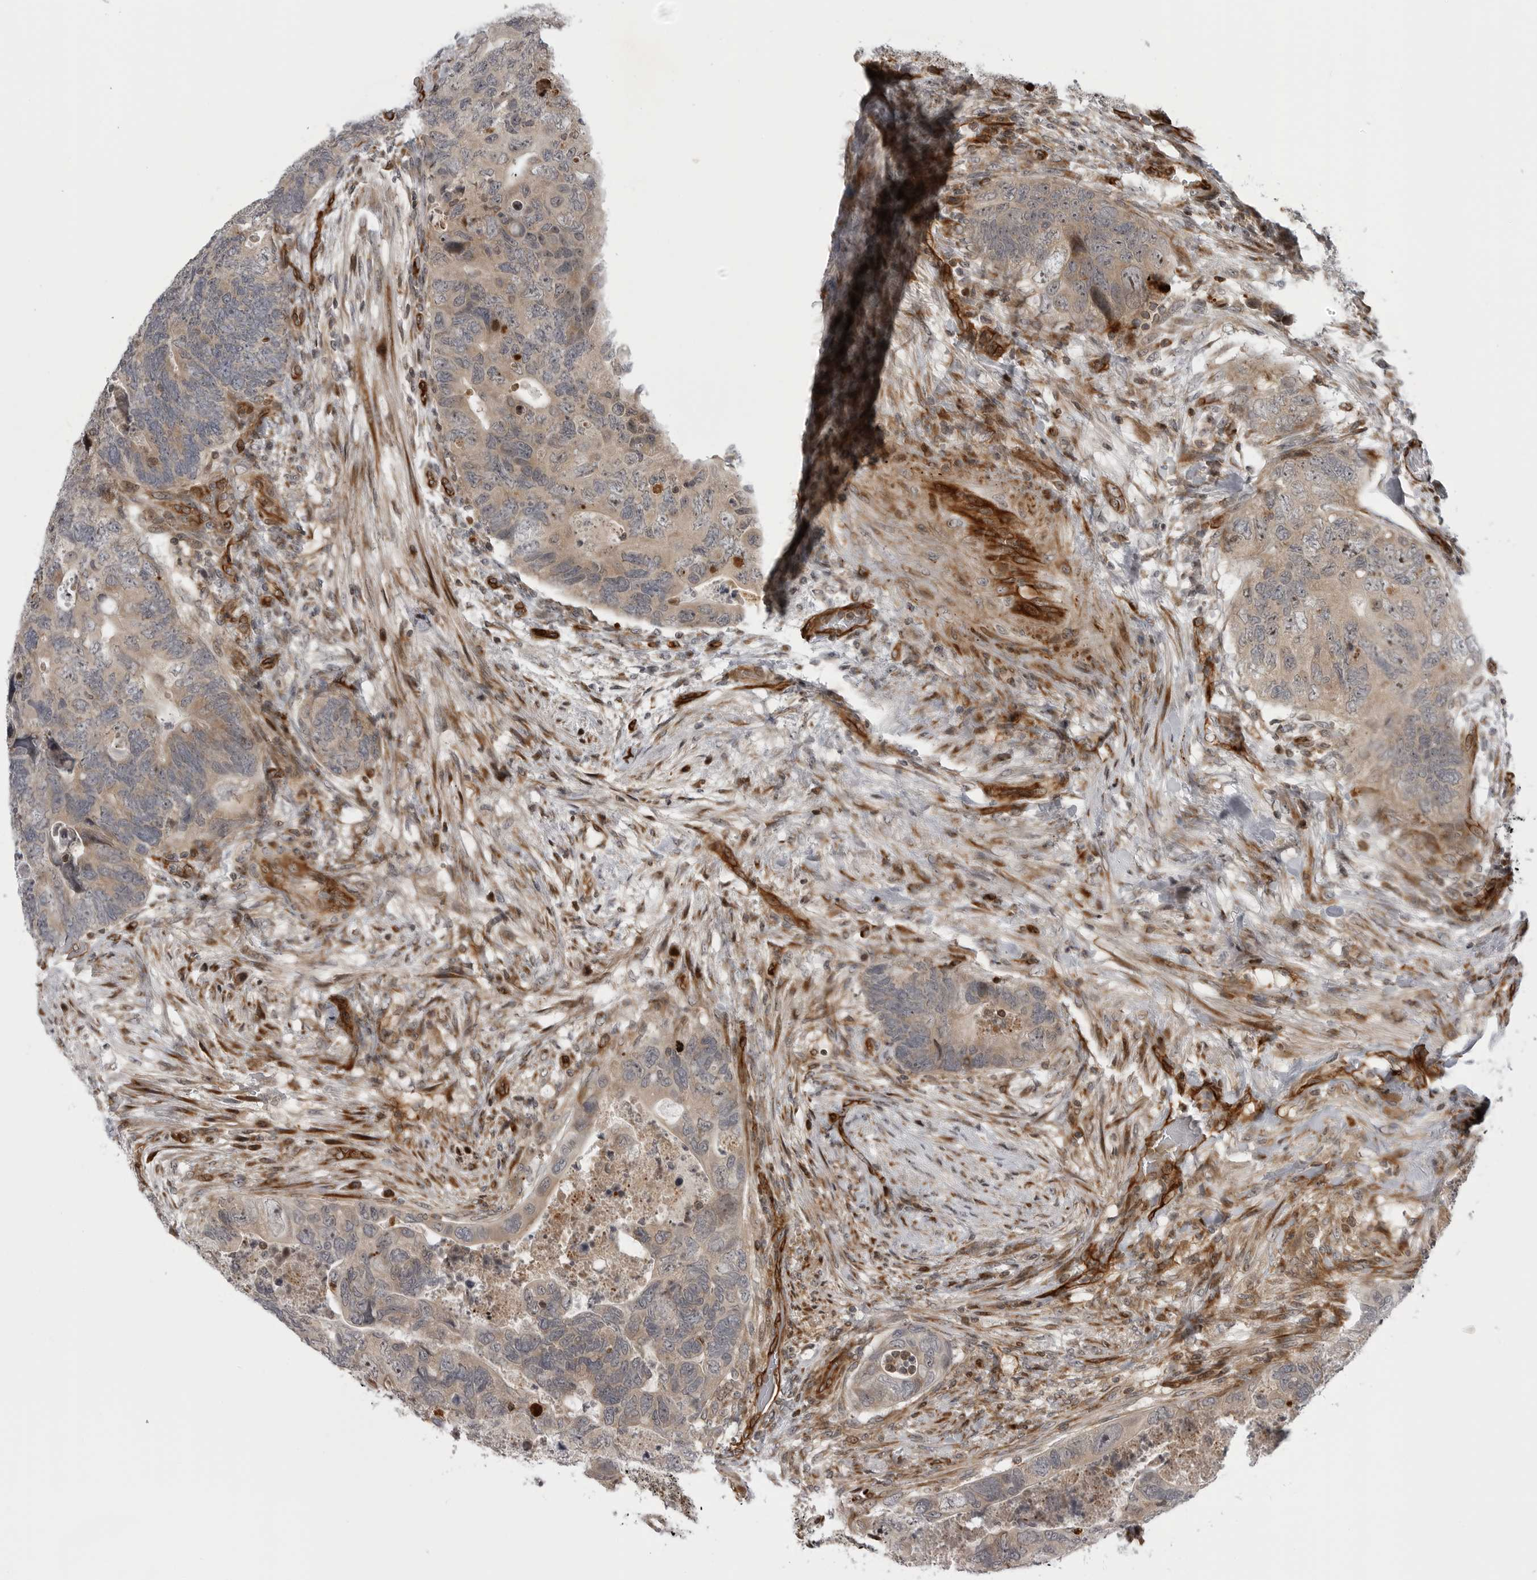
{"staining": {"intensity": "weak", "quantity": ">75%", "location": "cytoplasmic/membranous"}, "tissue": "colorectal cancer", "cell_type": "Tumor cells", "image_type": "cancer", "snomed": [{"axis": "morphology", "description": "Adenocarcinoma, NOS"}, {"axis": "topography", "description": "Rectum"}], "caption": "The image displays a brown stain indicating the presence of a protein in the cytoplasmic/membranous of tumor cells in colorectal cancer (adenocarcinoma).", "gene": "ABL1", "patient": {"sex": "male", "age": 63}}